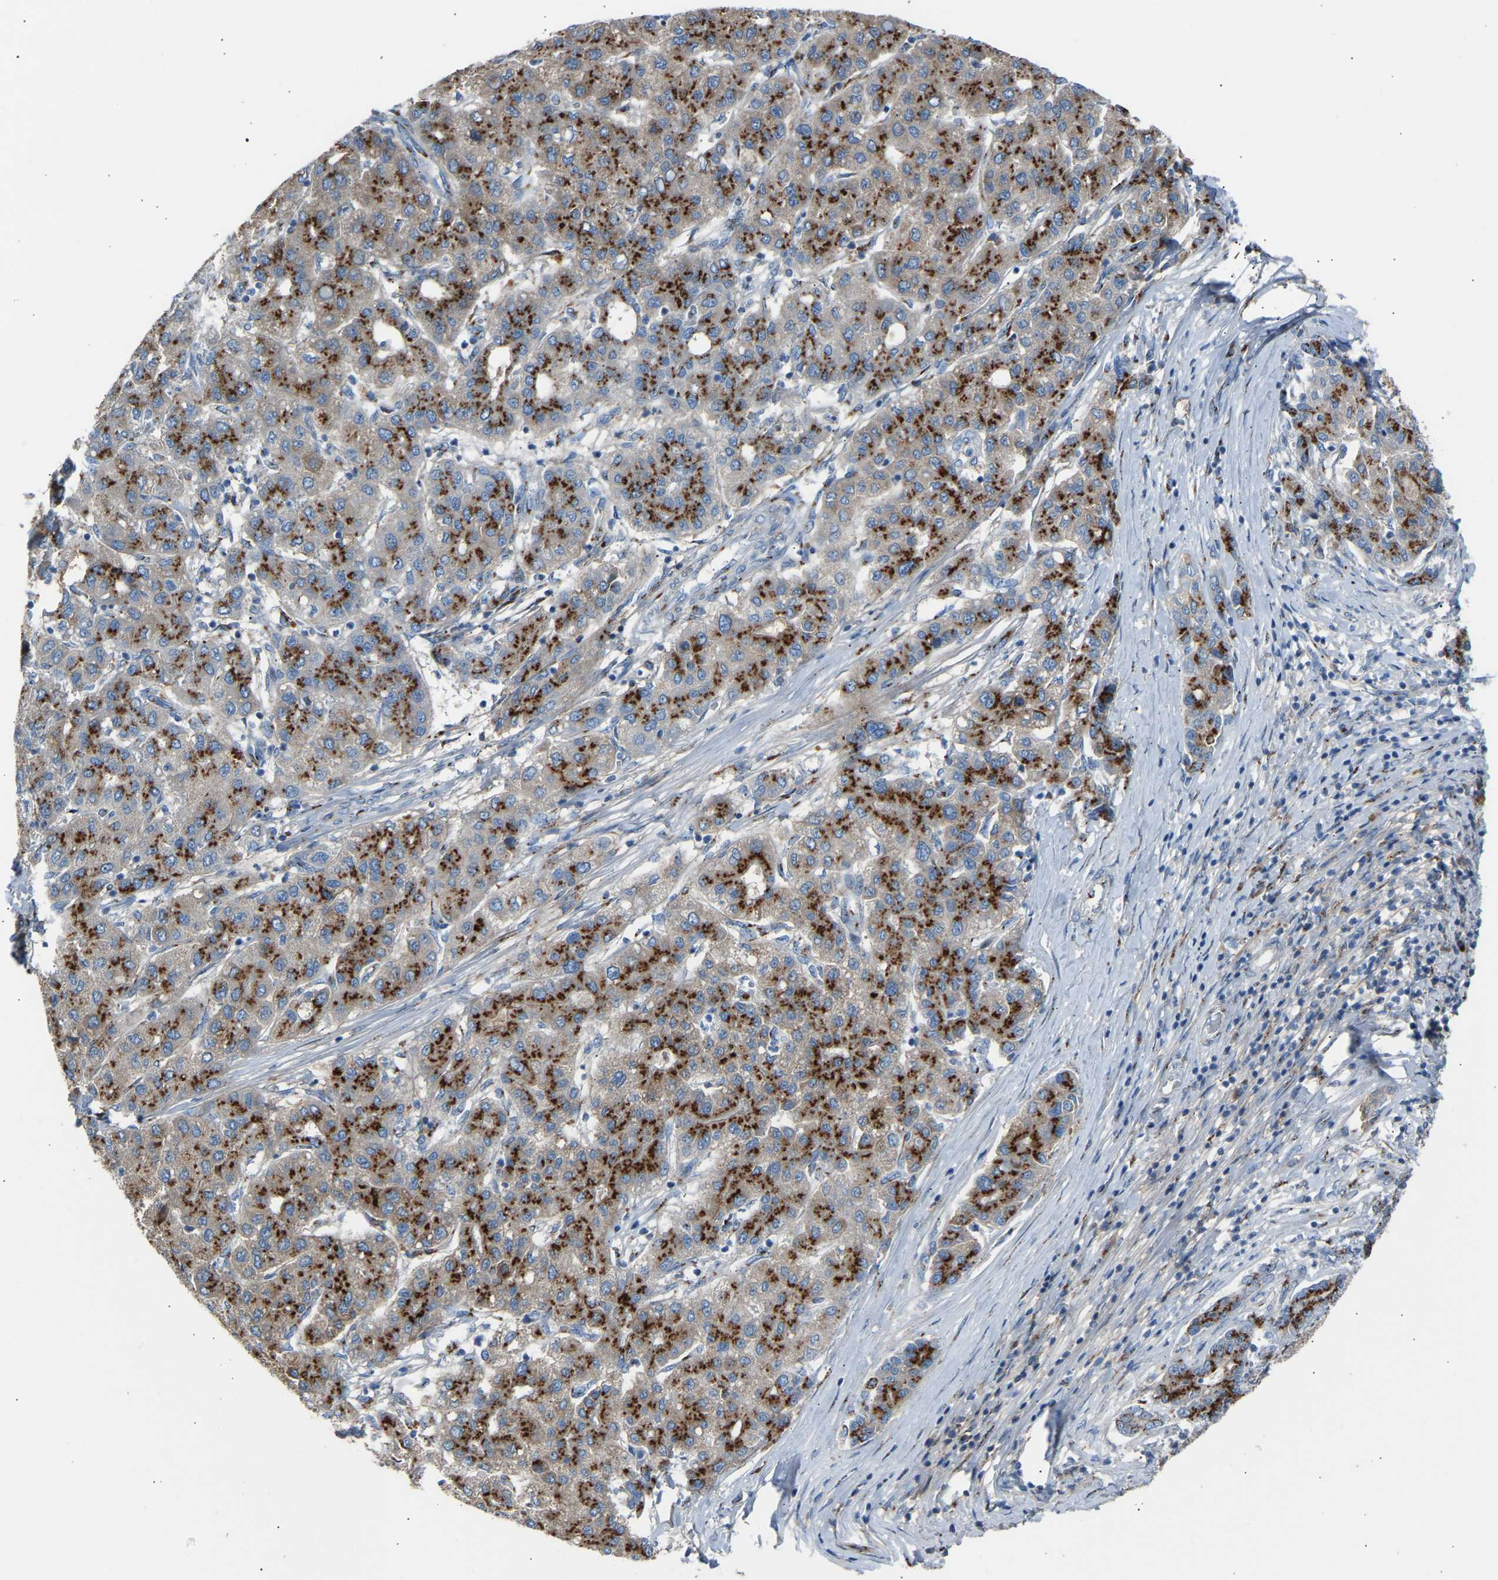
{"staining": {"intensity": "strong", "quantity": ">75%", "location": "cytoplasmic/membranous"}, "tissue": "liver cancer", "cell_type": "Tumor cells", "image_type": "cancer", "snomed": [{"axis": "morphology", "description": "Carcinoma, Hepatocellular, NOS"}, {"axis": "topography", "description": "Liver"}], "caption": "This is an image of immunohistochemistry (IHC) staining of hepatocellular carcinoma (liver), which shows strong positivity in the cytoplasmic/membranous of tumor cells.", "gene": "CYREN", "patient": {"sex": "male", "age": 65}}